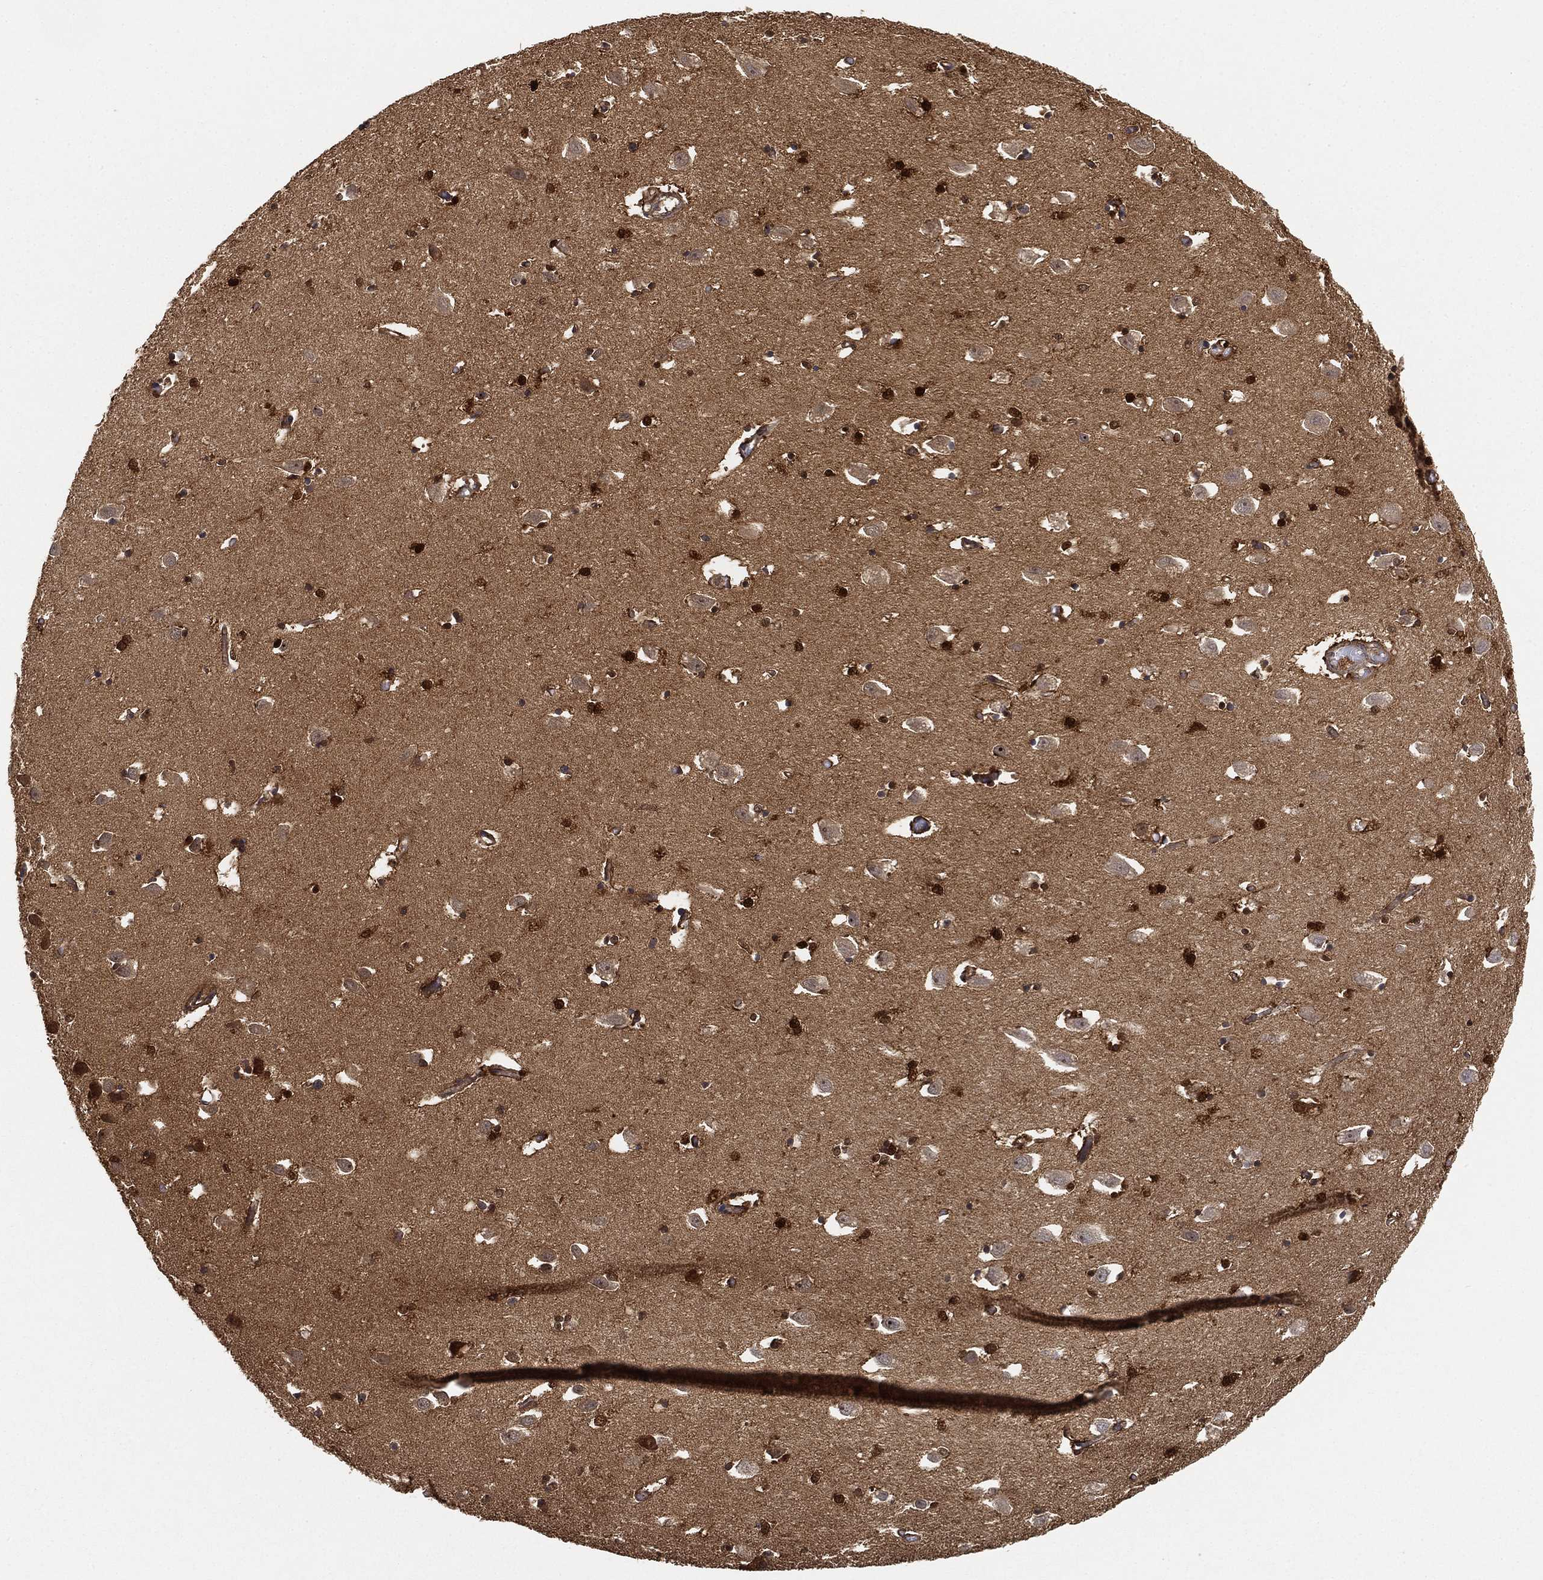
{"staining": {"intensity": "strong", "quantity": "25%-75%", "location": "cytoplasmic/membranous,nuclear"}, "tissue": "hippocampus", "cell_type": "Glial cells", "image_type": "normal", "snomed": [{"axis": "morphology", "description": "Normal tissue, NOS"}, {"axis": "topography", "description": "Lateral ventricle wall"}, {"axis": "topography", "description": "Hippocampus"}], "caption": "A brown stain labels strong cytoplasmic/membranous,nuclear staining of a protein in glial cells of unremarkable human hippocampus.", "gene": "CRYL1", "patient": {"sex": "female", "age": 63}}